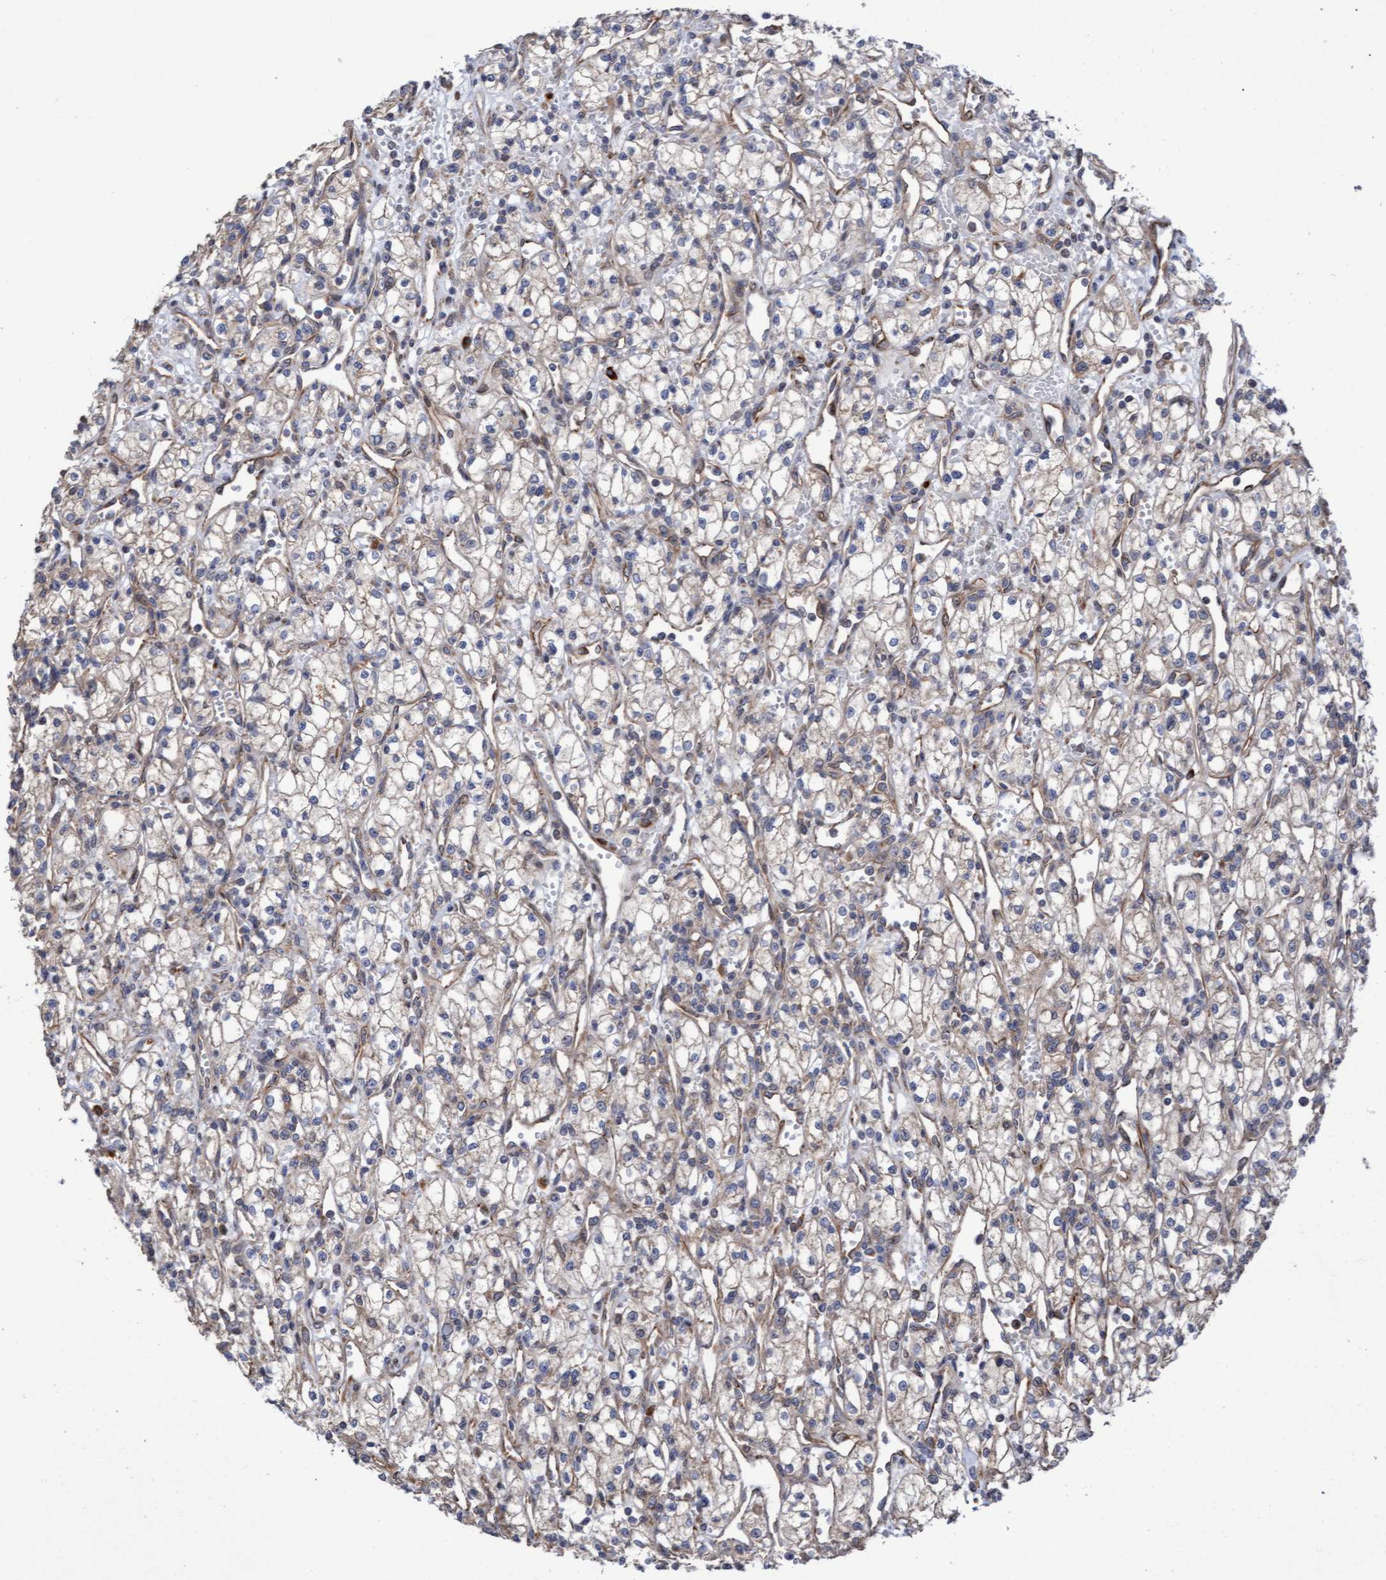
{"staining": {"intensity": "weak", "quantity": "25%-75%", "location": "cytoplasmic/membranous"}, "tissue": "renal cancer", "cell_type": "Tumor cells", "image_type": "cancer", "snomed": [{"axis": "morphology", "description": "Adenocarcinoma, NOS"}, {"axis": "topography", "description": "Kidney"}], "caption": "A high-resolution photomicrograph shows immunohistochemistry staining of renal cancer, which demonstrates weak cytoplasmic/membranous positivity in about 25%-75% of tumor cells.", "gene": "ELP5", "patient": {"sex": "male", "age": 59}}